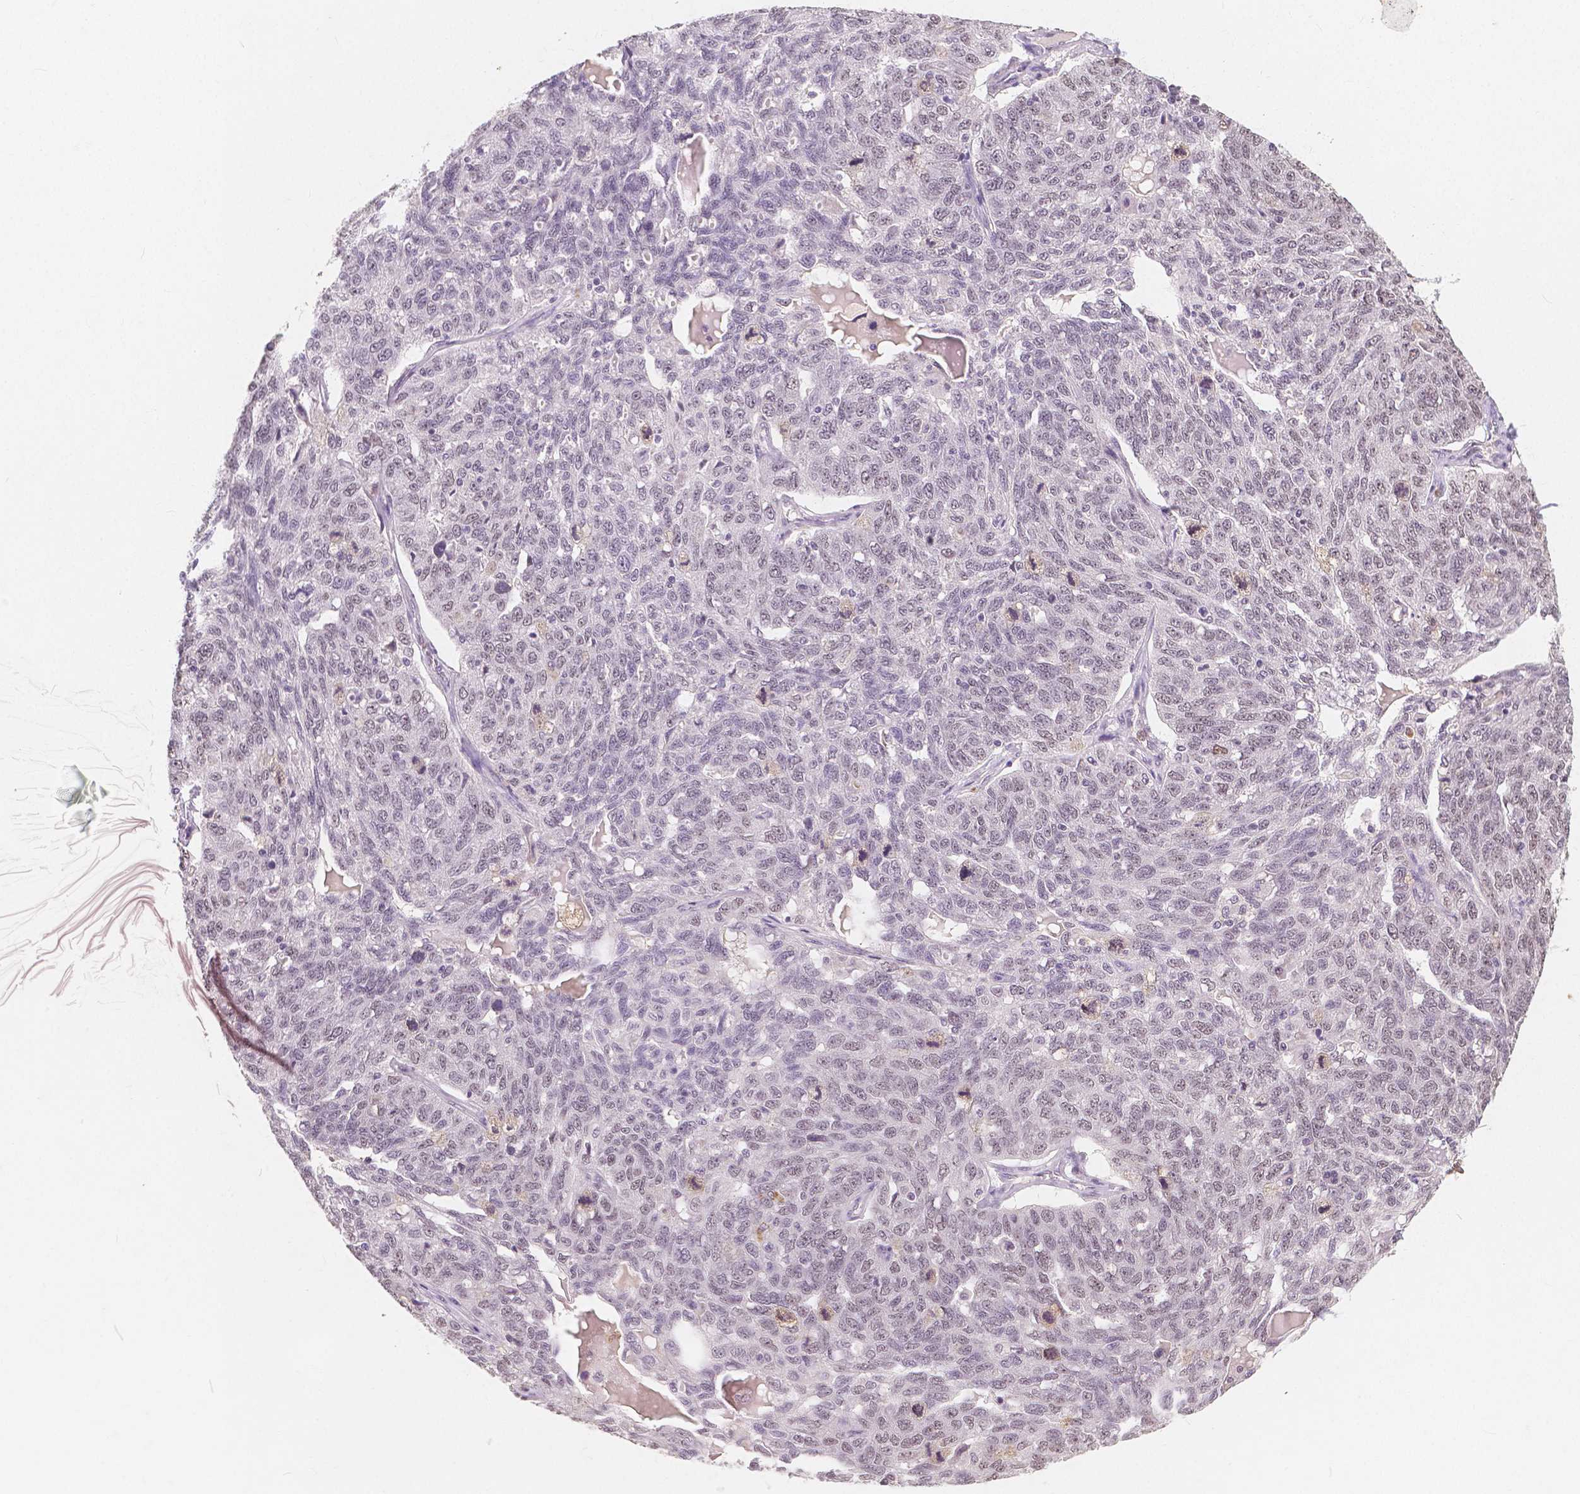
{"staining": {"intensity": "negative", "quantity": "none", "location": "none"}, "tissue": "ovarian cancer", "cell_type": "Tumor cells", "image_type": "cancer", "snomed": [{"axis": "morphology", "description": "Cystadenocarcinoma, serous, NOS"}, {"axis": "topography", "description": "Ovary"}], "caption": "Immunohistochemical staining of human ovarian cancer (serous cystadenocarcinoma) shows no significant expression in tumor cells.", "gene": "NOLC1", "patient": {"sex": "female", "age": 71}}